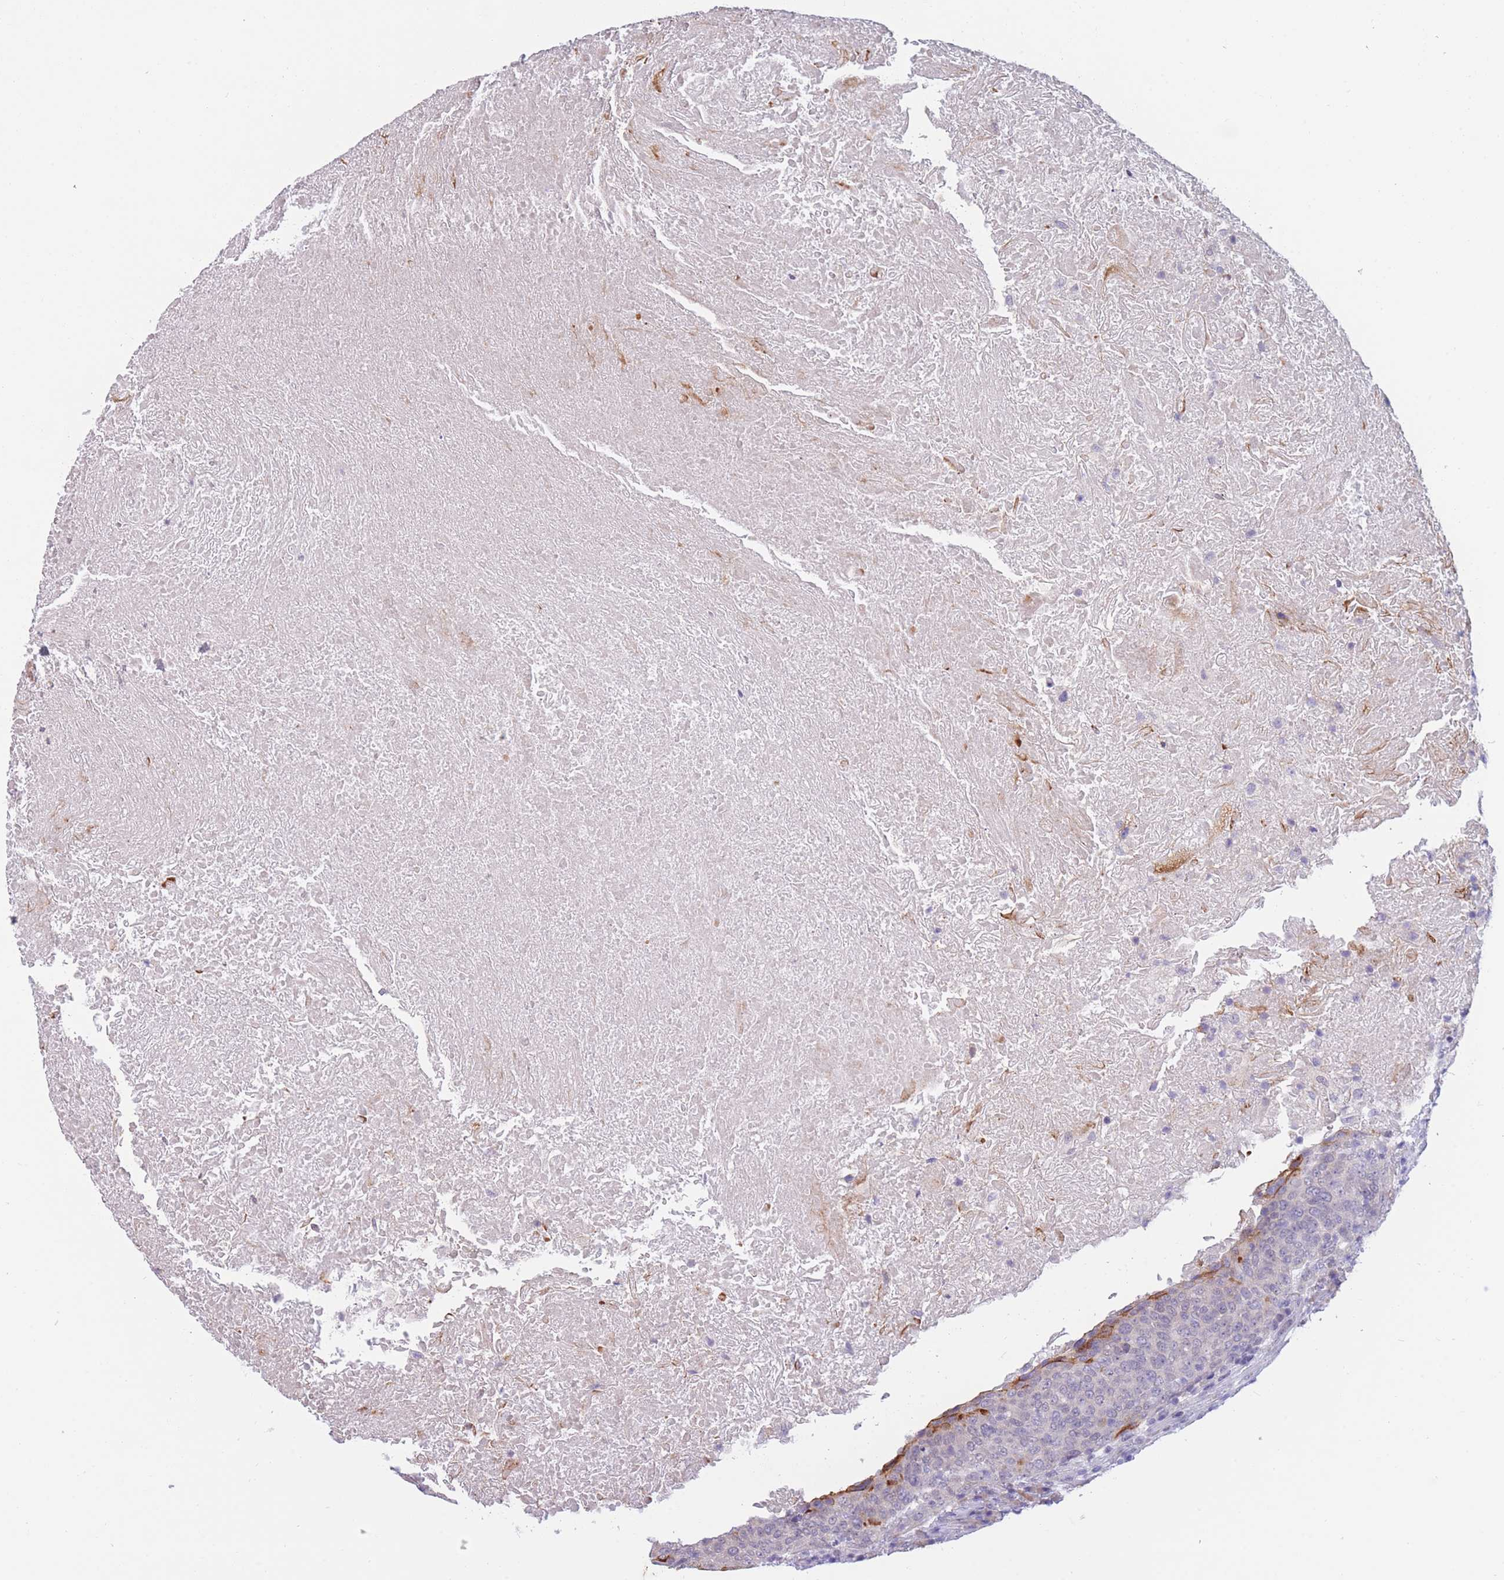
{"staining": {"intensity": "negative", "quantity": "none", "location": "none"}, "tissue": "head and neck cancer", "cell_type": "Tumor cells", "image_type": "cancer", "snomed": [{"axis": "morphology", "description": "Squamous cell carcinoma, NOS"}, {"axis": "morphology", "description": "Squamous cell carcinoma, metastatic, NOS"}, {"axis": "topography", "description": "Lymph node"}, {"axis": "topography", "description": "Head-Neck"}], "caption": "Tumor cells are negative for brown protein staining in head and neck cancer (metastatic squamous cell carcinoma).", "gene": "COL27A1", "patient": {"sex": "male", "age": 62}}